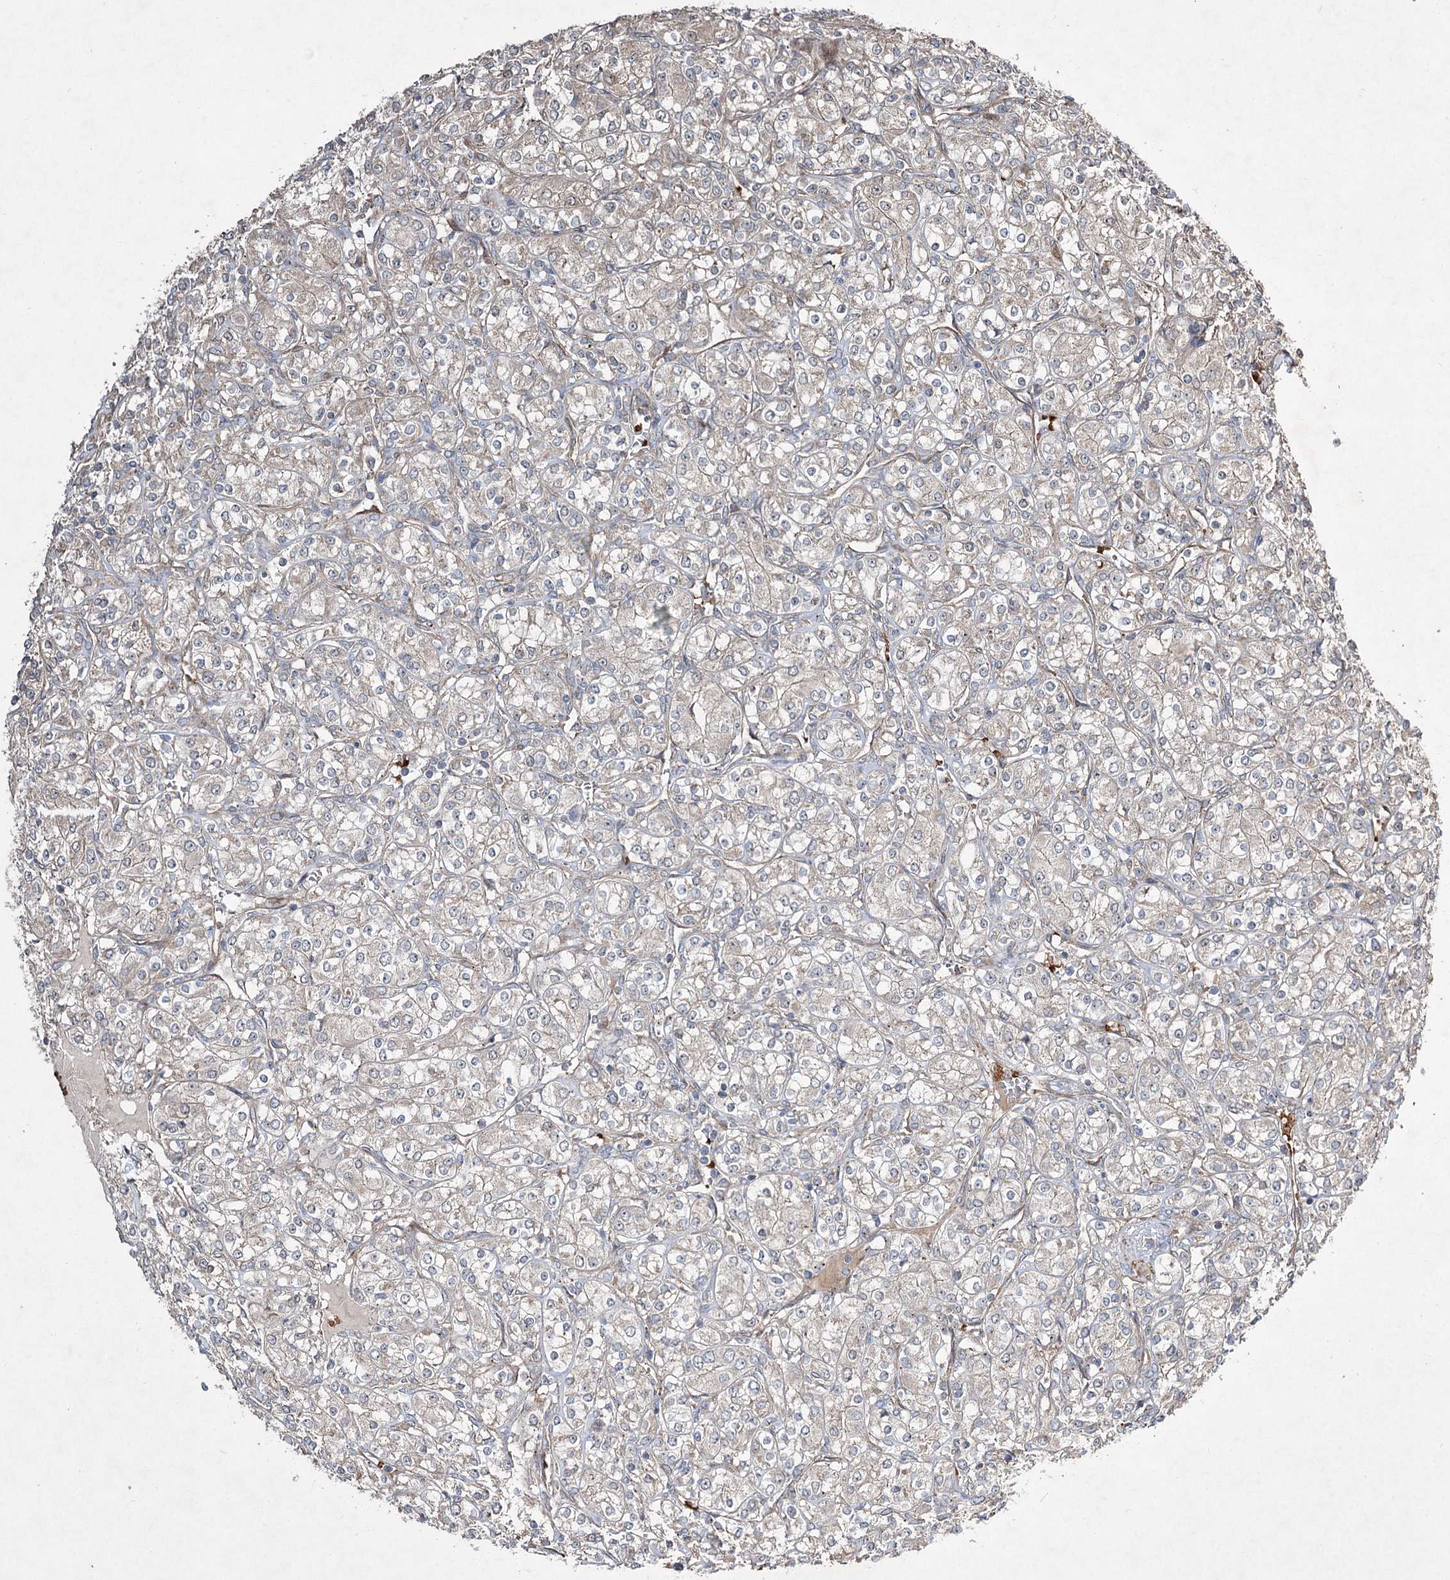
{"staining": {"intensity": "weak", "quantity": "<25%", "location": "cytoplasmic/membranous"}, "tissue": "renal cancer", "cell_type": "Tumor cells", "image_type": "cancer", "snomed": [{"axis": "morphology", "description": "Adenocarcinoma, NOS"}, {"axis": "topography", "description": "Kidney"}], "caption": "A micrograph of human adenocarcinoma (renal) is negative for staining in tumor cells. The staining is performed using DAB brown chromogen with nuclei counter-stained in using hematoxylin.", "gene": "SERINC5", "patient": {"sex": "male", "age": 77}}